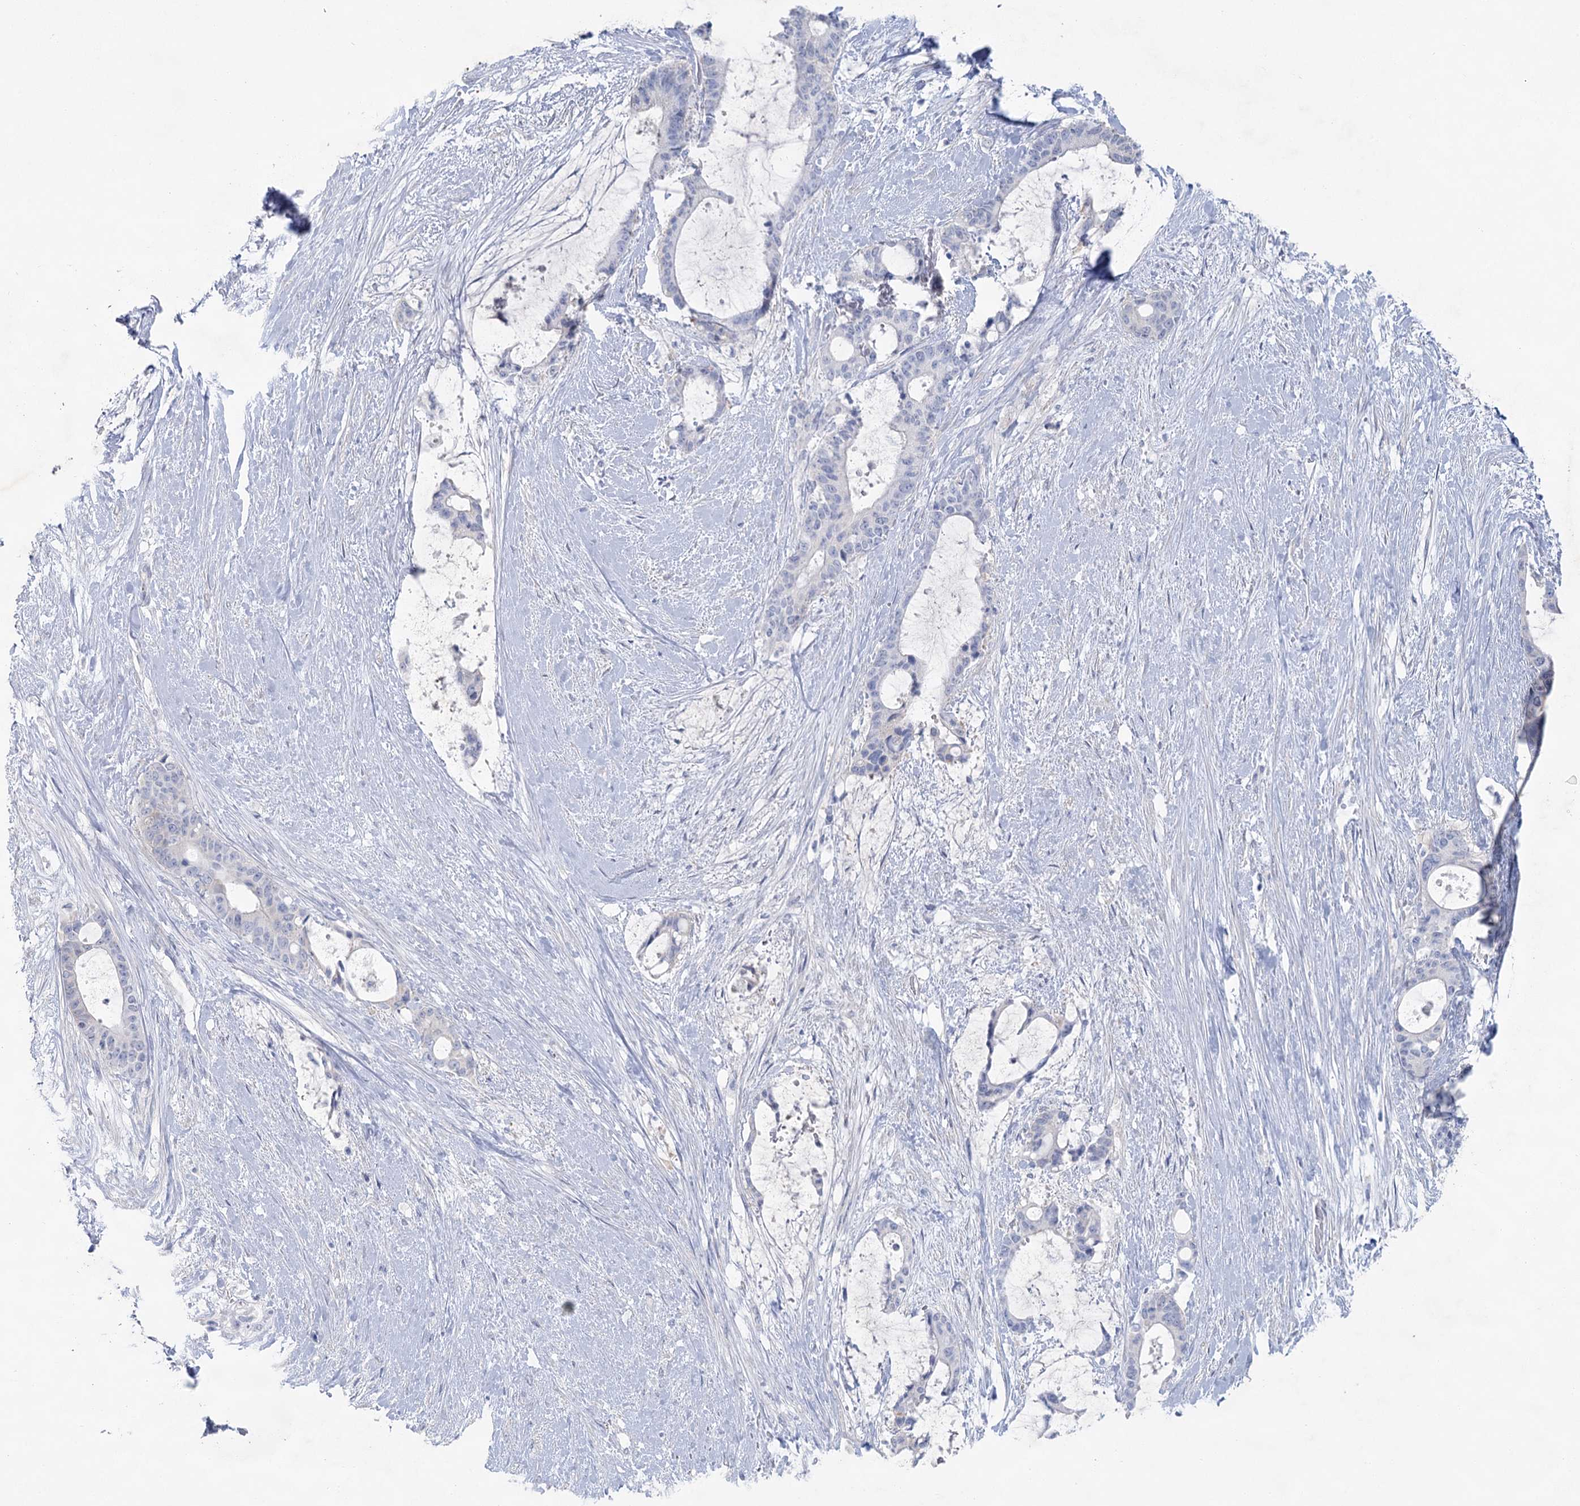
{"staining": {"intensity": "negative", "quantity": "none", "location": "none"}, "tissue": "liver cancer", "cell_type": "Tumor cells", "image_type": "cancer", "snomed": [{"axis": "morphology", "description": "Normal tissue, NOS"}, {"axis": "morphology", "description": "Cholangiocarcinoma"}, {"axis": "topography", "description": "Liver"}, {"axis": "topography", "description": "Peripheral nerve tissue"}], "caption": "Tumor cells are negative for protein expression in human liver cancer (cholangiocarcinoma).", "gene": "CCDC88A", "patient": {"sex": "female", "age": 73}}